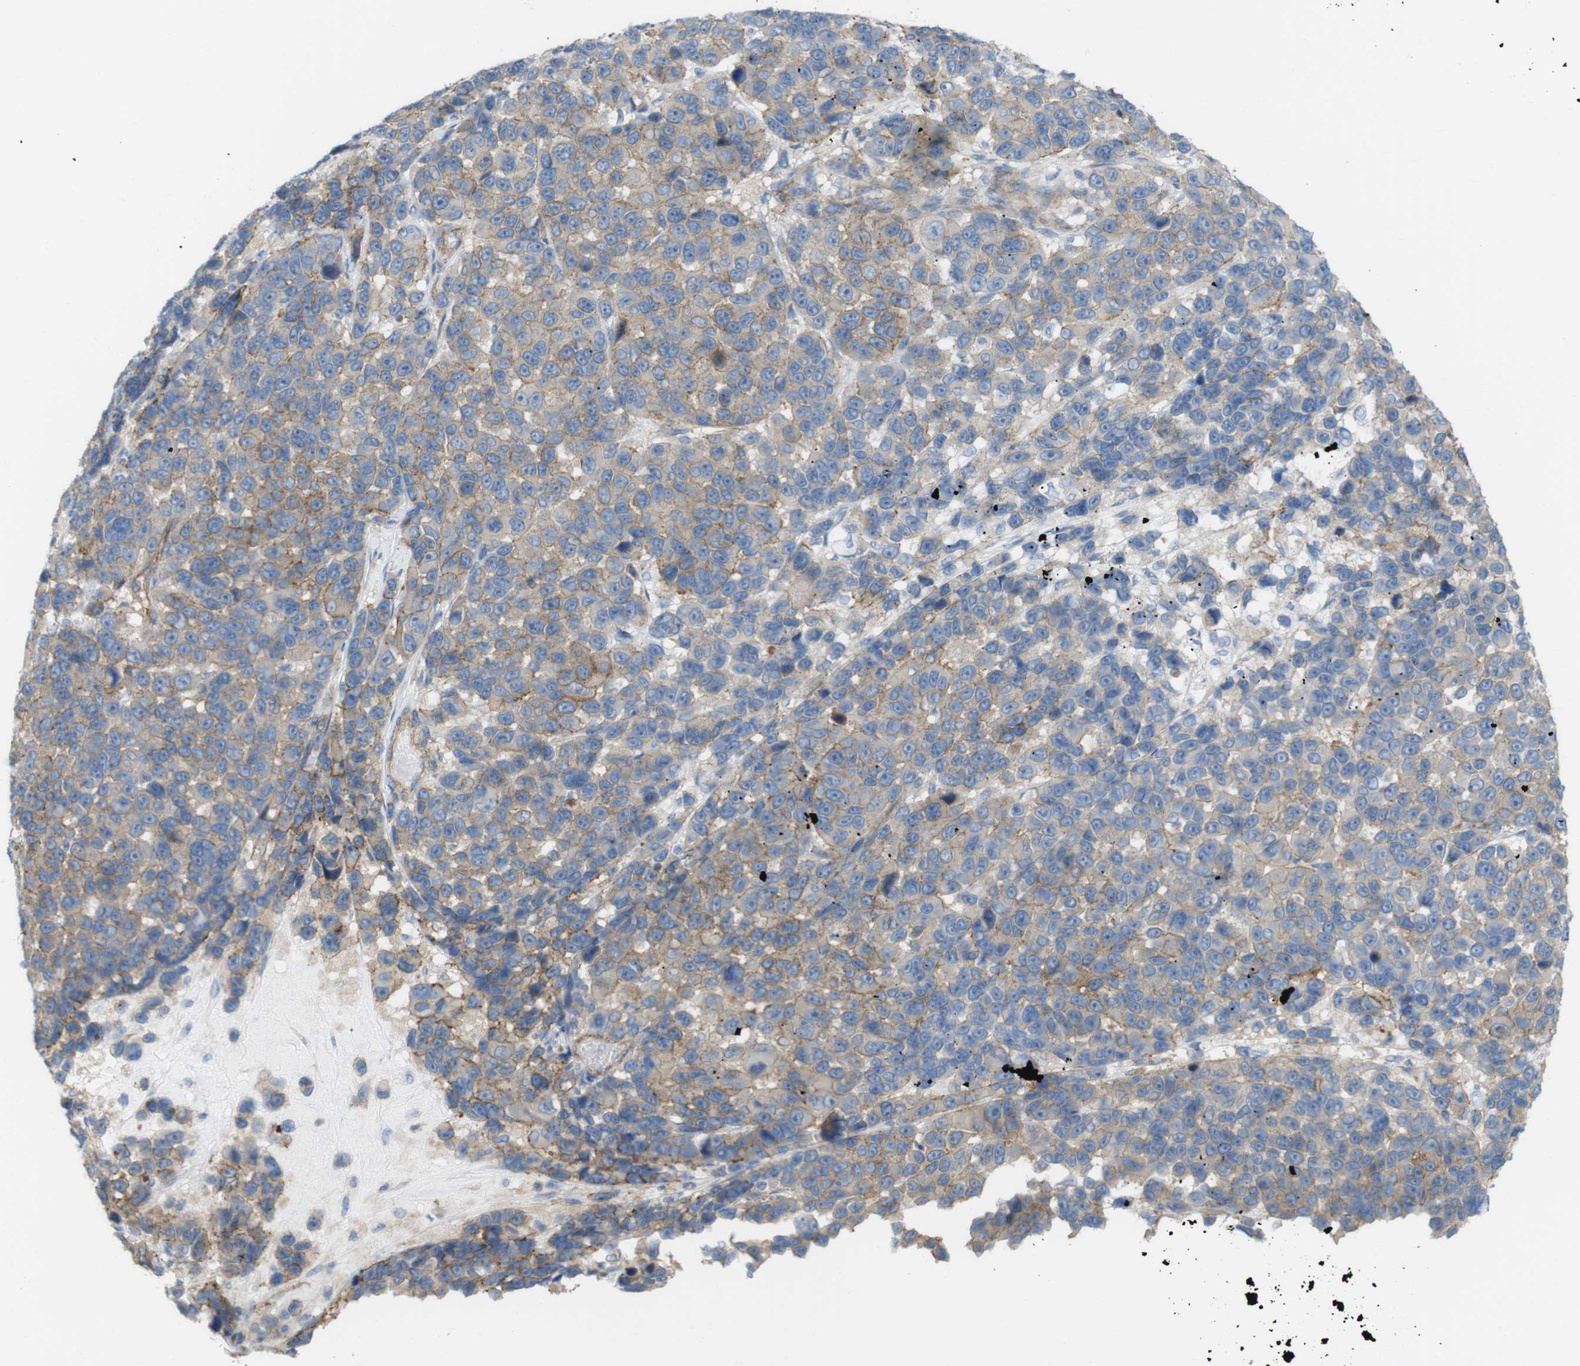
{"staining": {"intensity": "weak", "quantity": ">75%", "location": "cytoplasmic/membranous"}, "tissue": "melanoma", "cell_type": "Tumor cells", "image_type": "cancer", "snomed": [{"axis": "morphology", "description": "Malignant melanoma, NOS"}, {"axis": "topography", "description": "Skin"}], "caption": "Weak cytoplasmic/membranous protein expression is appreciated in about >75% of tumor cells in melanoma. The staining was performed using DAB (3,3'-diaminobenzidine), with brown indicating positive protein expression. Nuclei are stained blue with hematoxylin.", "gene": "PREX2", "patient": {"sex": "male", "age": 53}}